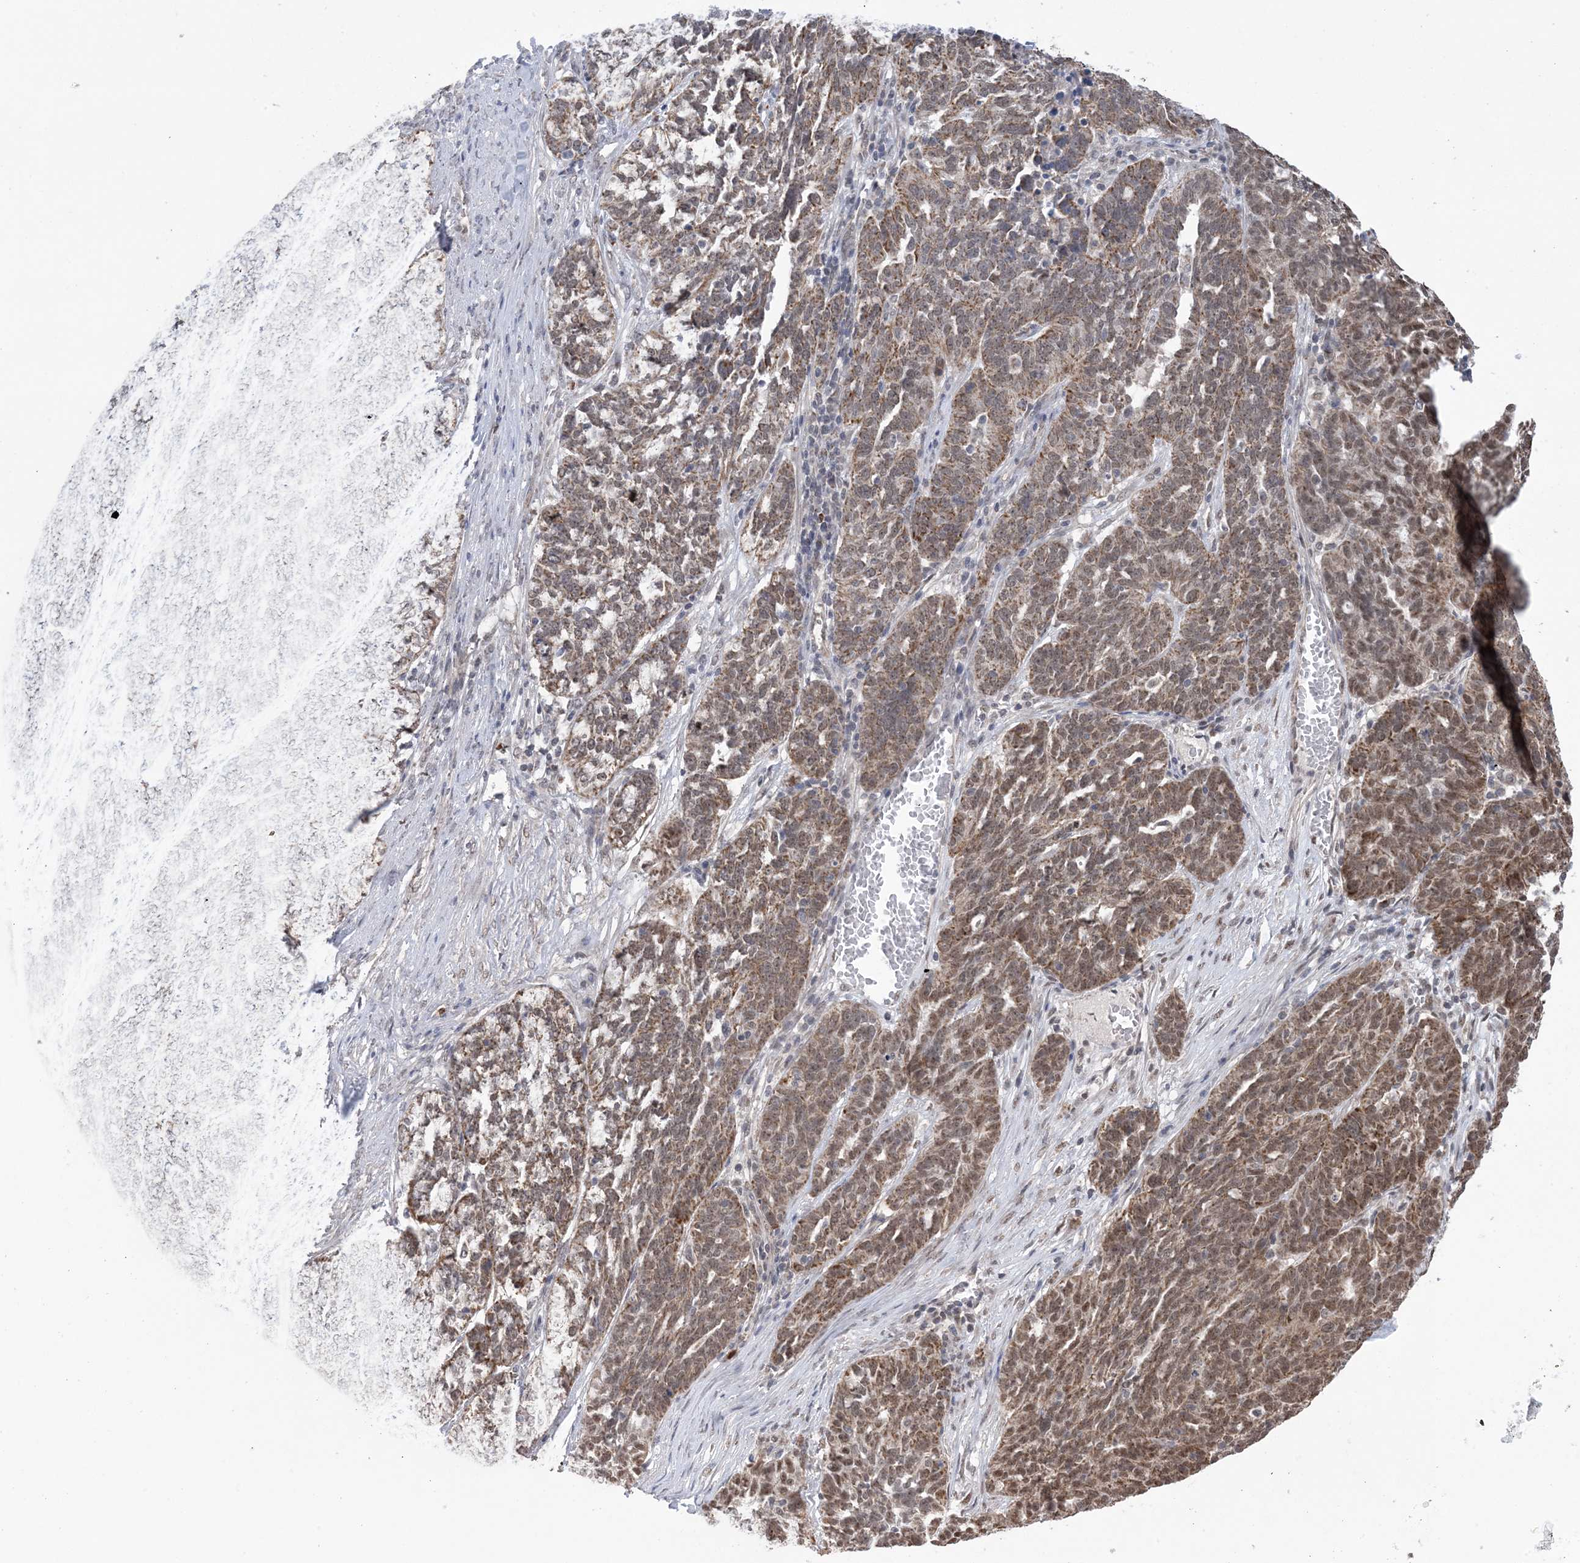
{"staining": {"intensity": "moderate", "quantity": ">75%", "location": "cytoplasmic/membranous,nuclear"}, "tissue": "ovarian cancer", "cell_type": "Tumor cells", "image_type": "cancer", "snomed": [{"axis": "morphology", "description": "Cystadenocarcinoma, serous, NOS"}, {"axis": "topography", "description": "Ovary"}], "caption": "Protein expression analysis of ovarian cancer (serous cystadenocarcinoma) shows moderate cytoplasmic/membranous and nuclear staining in approximately >75% of tumor cells.", "gene": "TRMT10C", "patient": {"sex": "female", "age": 59}}